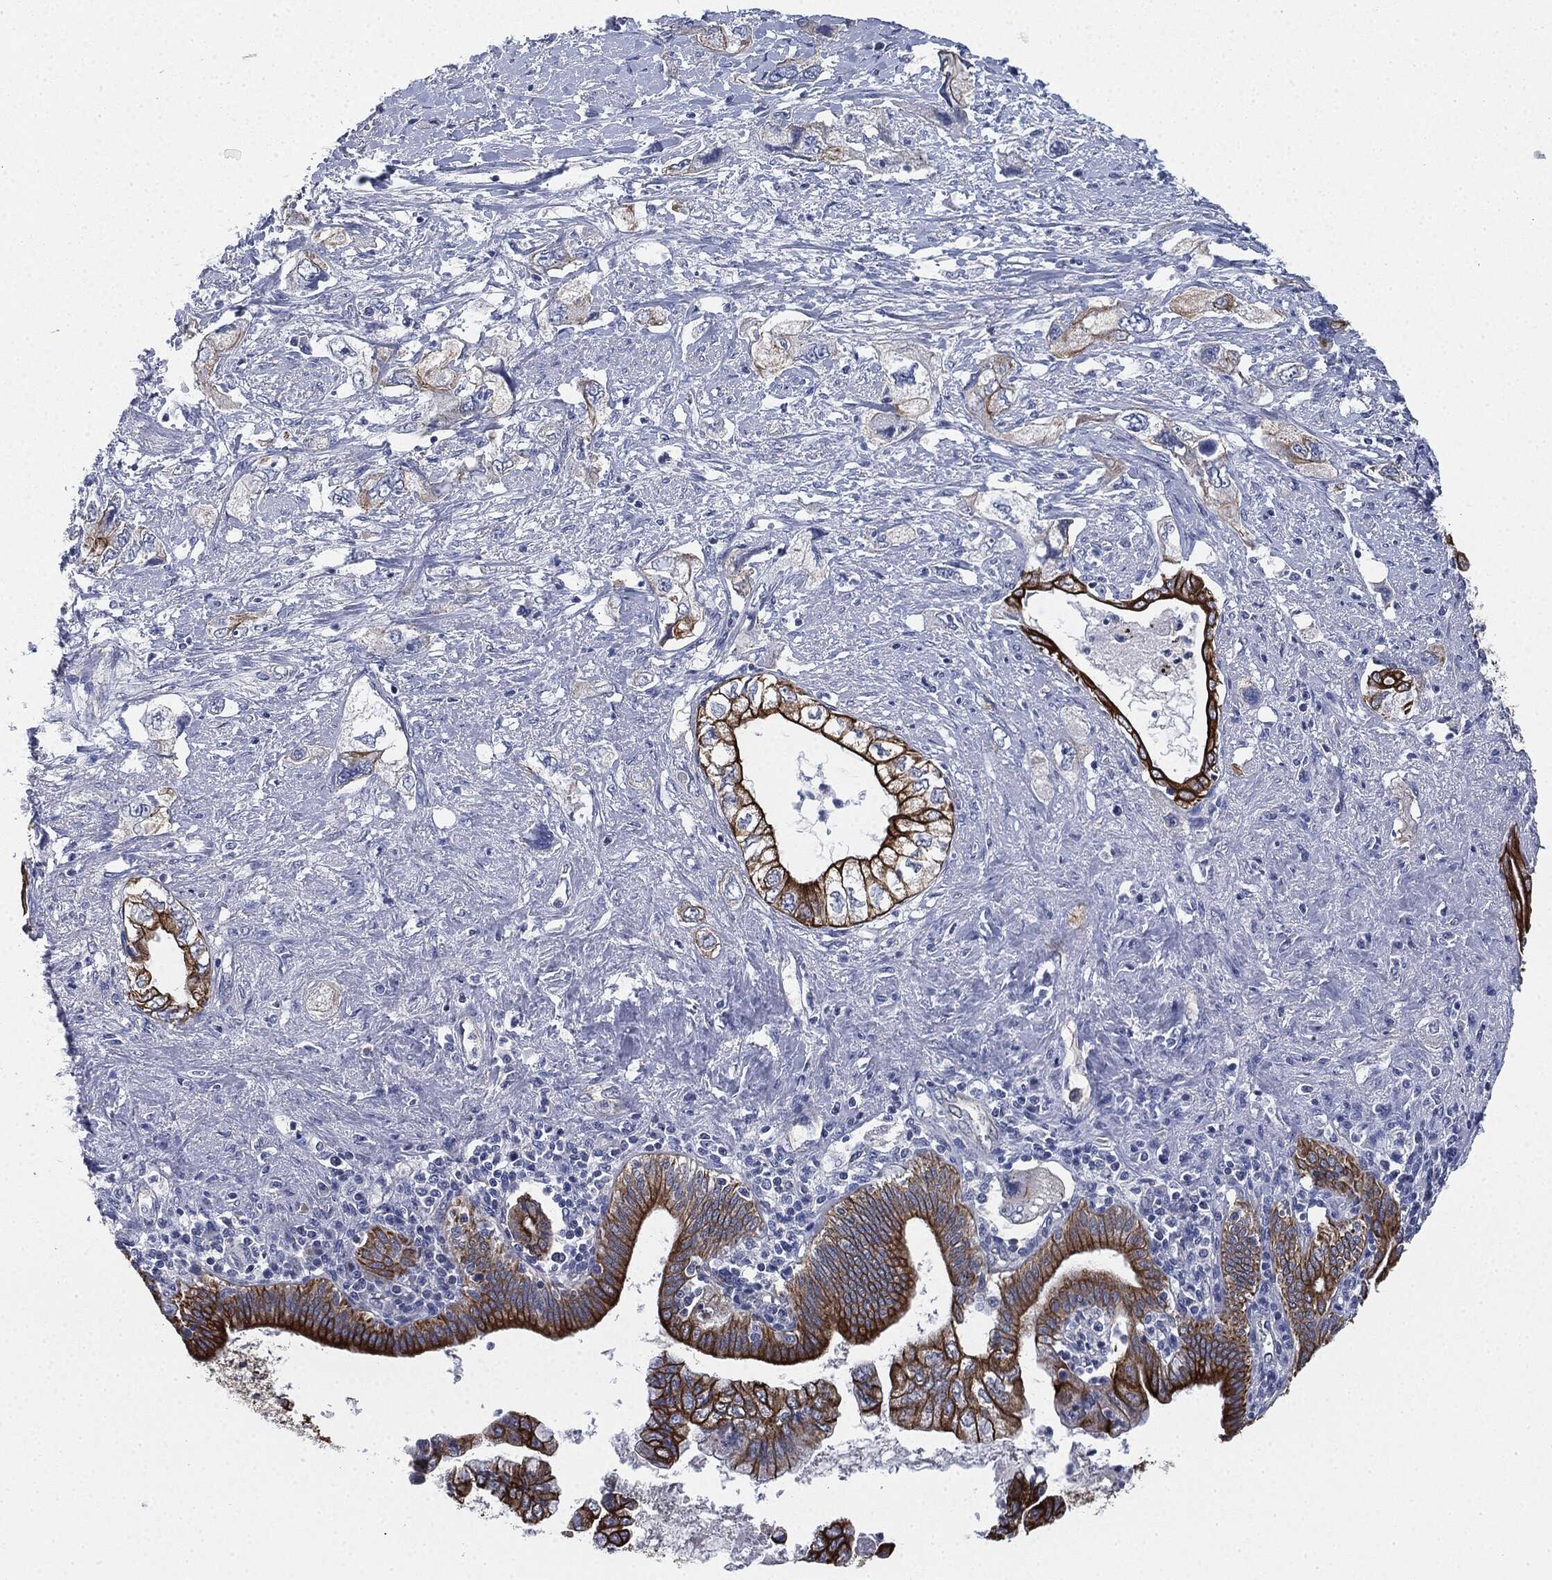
{"staining": {"intensity": "strong", "quantity": ">75%", "location": "cytoplasmic/membranous"}, "tissue": "pancreatic cancer", "cell_type": "Tumor cells", "image_type": "cancer", "snomed": [{"axis": "morphology", "description": "Adenocarcinoma, NOS"}, {"axis": "topography", "description": "Pancreas"}], "caption": "This is a micrograph of IHC staining of adenocarcinoma (pancreatic), which shows strong expression in the cytoplasmic/membranous of tumor cells.", "gene": "SHROOM2", "patient": {"sex": "female", "age": 73}}